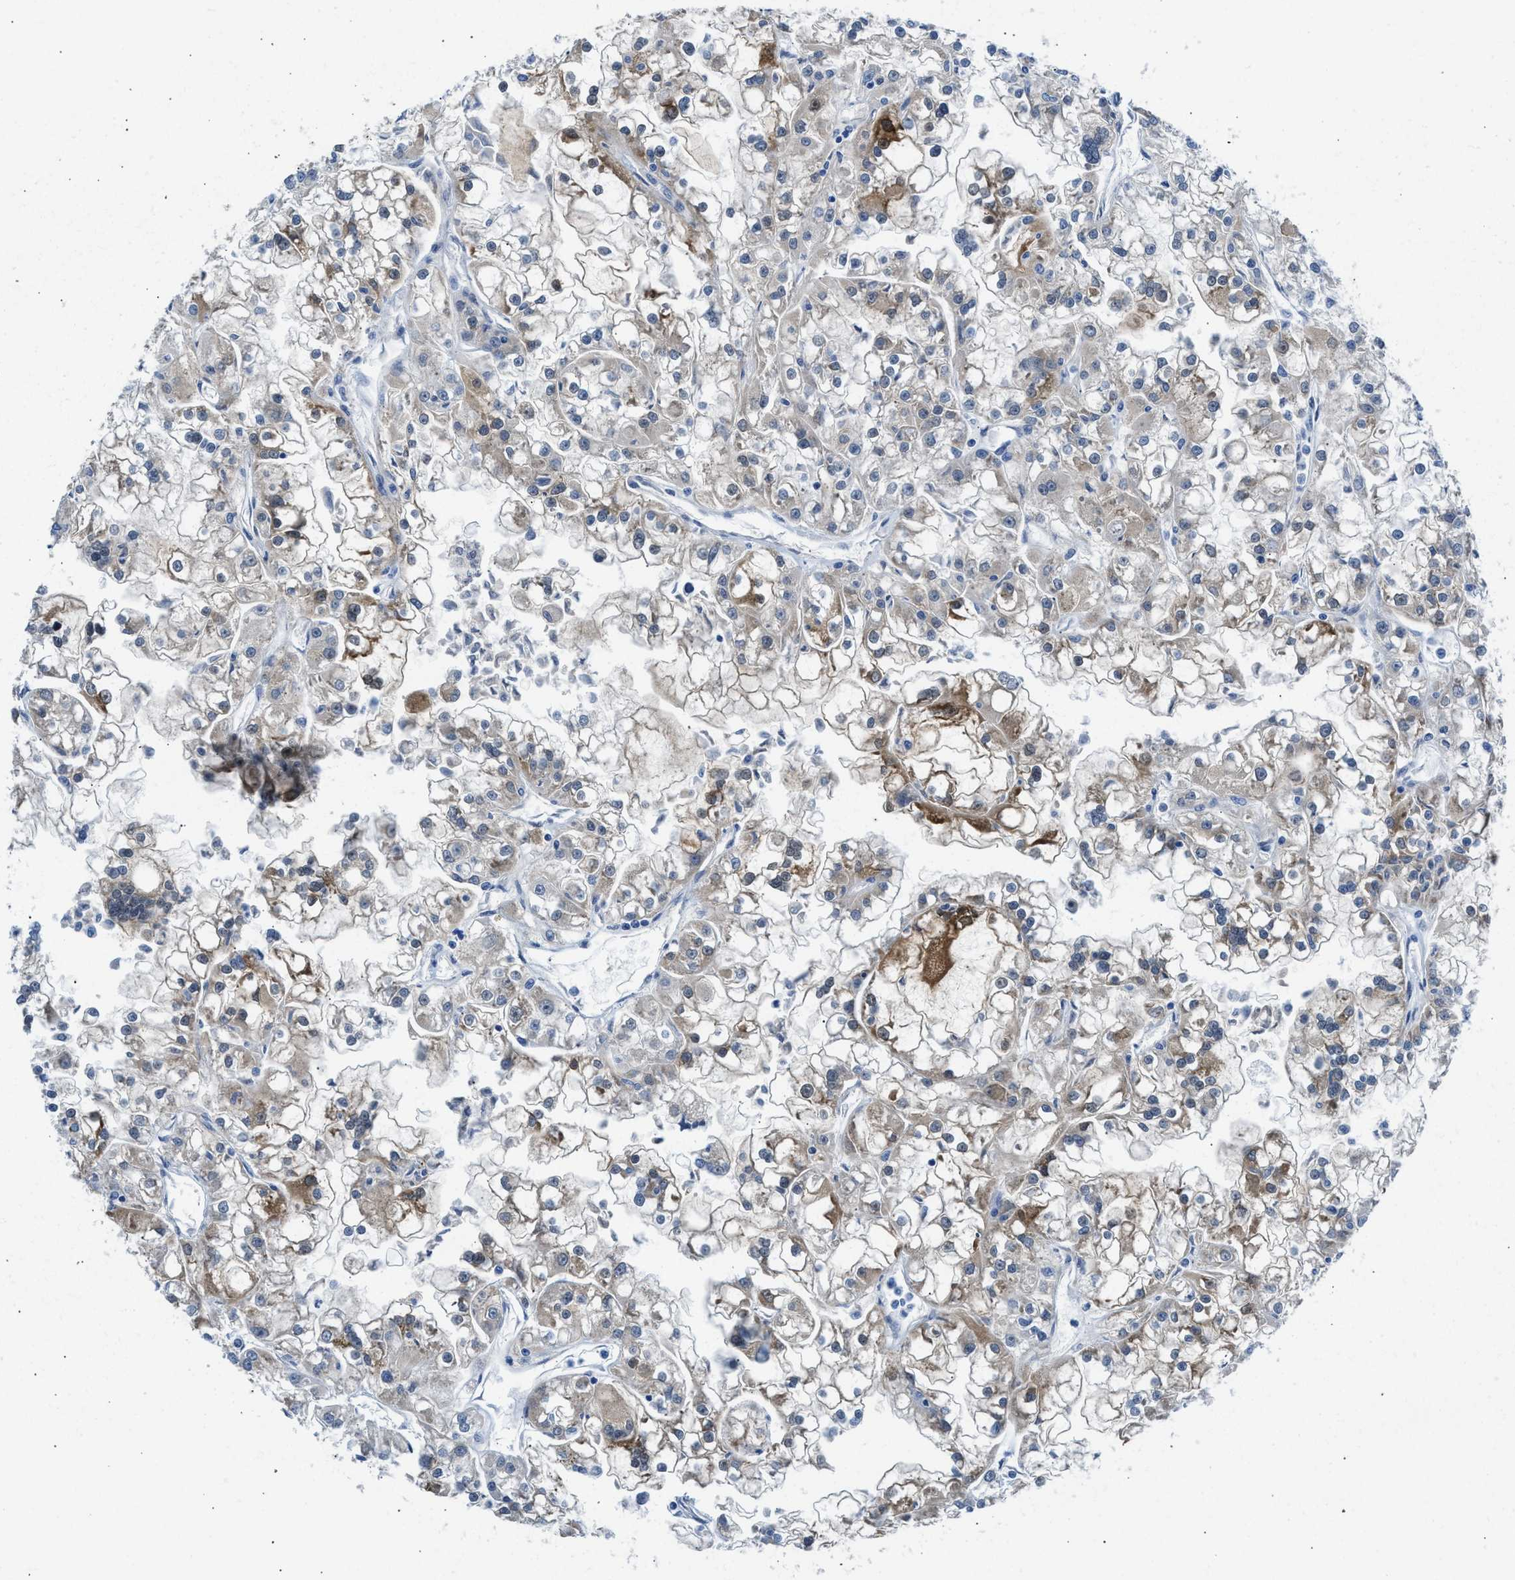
{"staining": {"intensity": "moderate", "quantity": "<25%", "location": "cytoplasmic/membranous"}, "tissue": "renal cancer", "cell_type": "Tumor cells", "image_type": "cancer", "snomed": [{"axis": "morphology", "description": "Adenocarcinoma, NOS"}, {"axis": "topography", "description": "Kidney"}], "caption": "Immunohistochemistry (DAB) staining of human renal adenocarcinoma exhibits moderate cytoplasmic/membranous protein expression in about <25% of tumor cells.", "gene": "CBR1", "patient": {"sex": "female", "age": 52}}